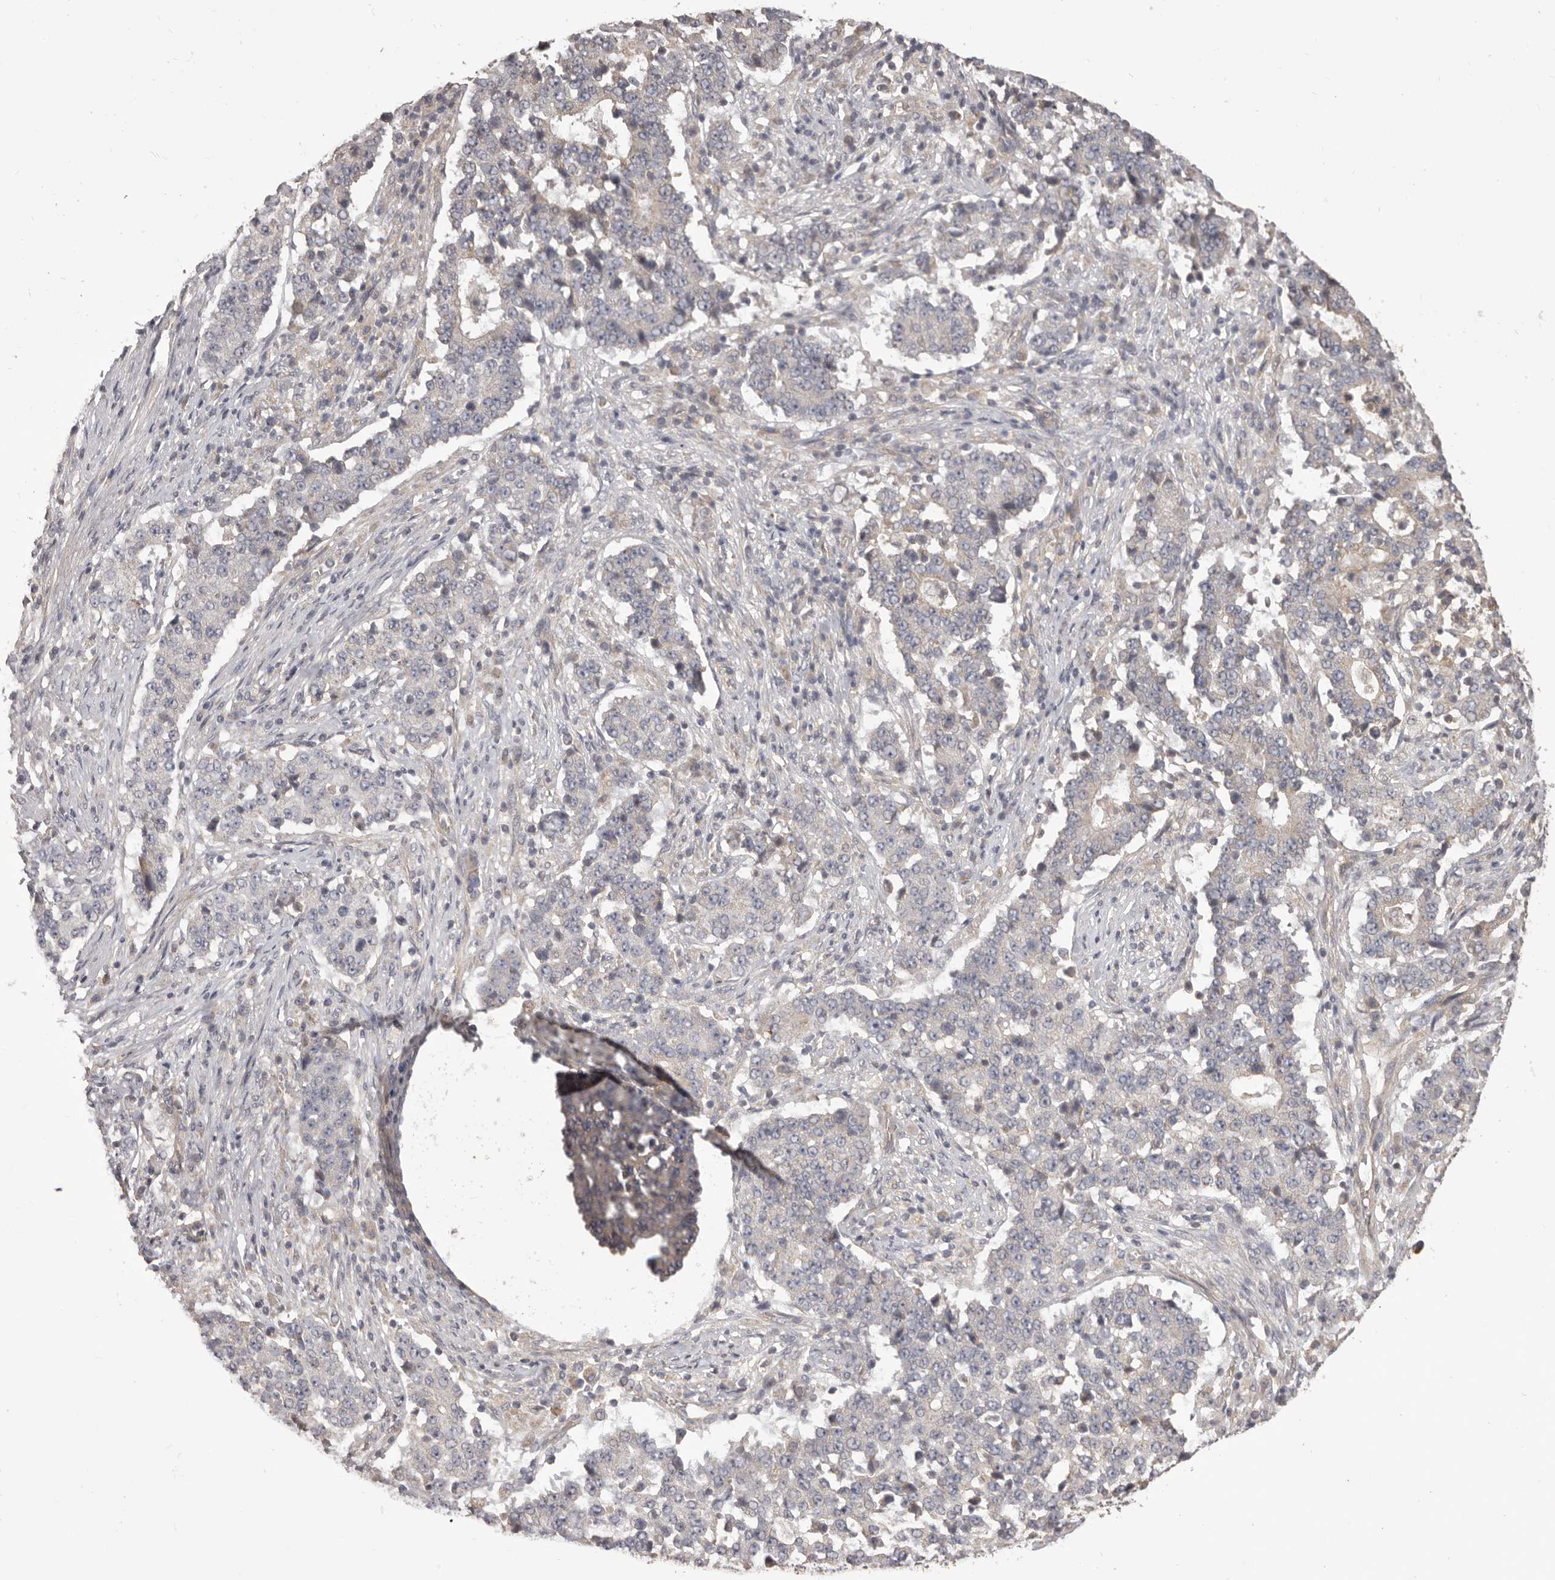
{"staining": {"intensity": "negative", "quantity": "none", "location": "none"}, "tissue": "stomach cancer", "cell_type": "Tumor cells", "image_type": "cancer", "snomed": [{"axis": "morphology", "description": "Adenocarcinoma, NOS"}, {"axis": "topography", "description": "Stomach"}], "caption": "A histopathology image of stomach adenocarcinoma stained for a protein reveals no brown staining in tumor cells.", "gene": "HRH1", "patient": {"sex": "male", "age": 59}}